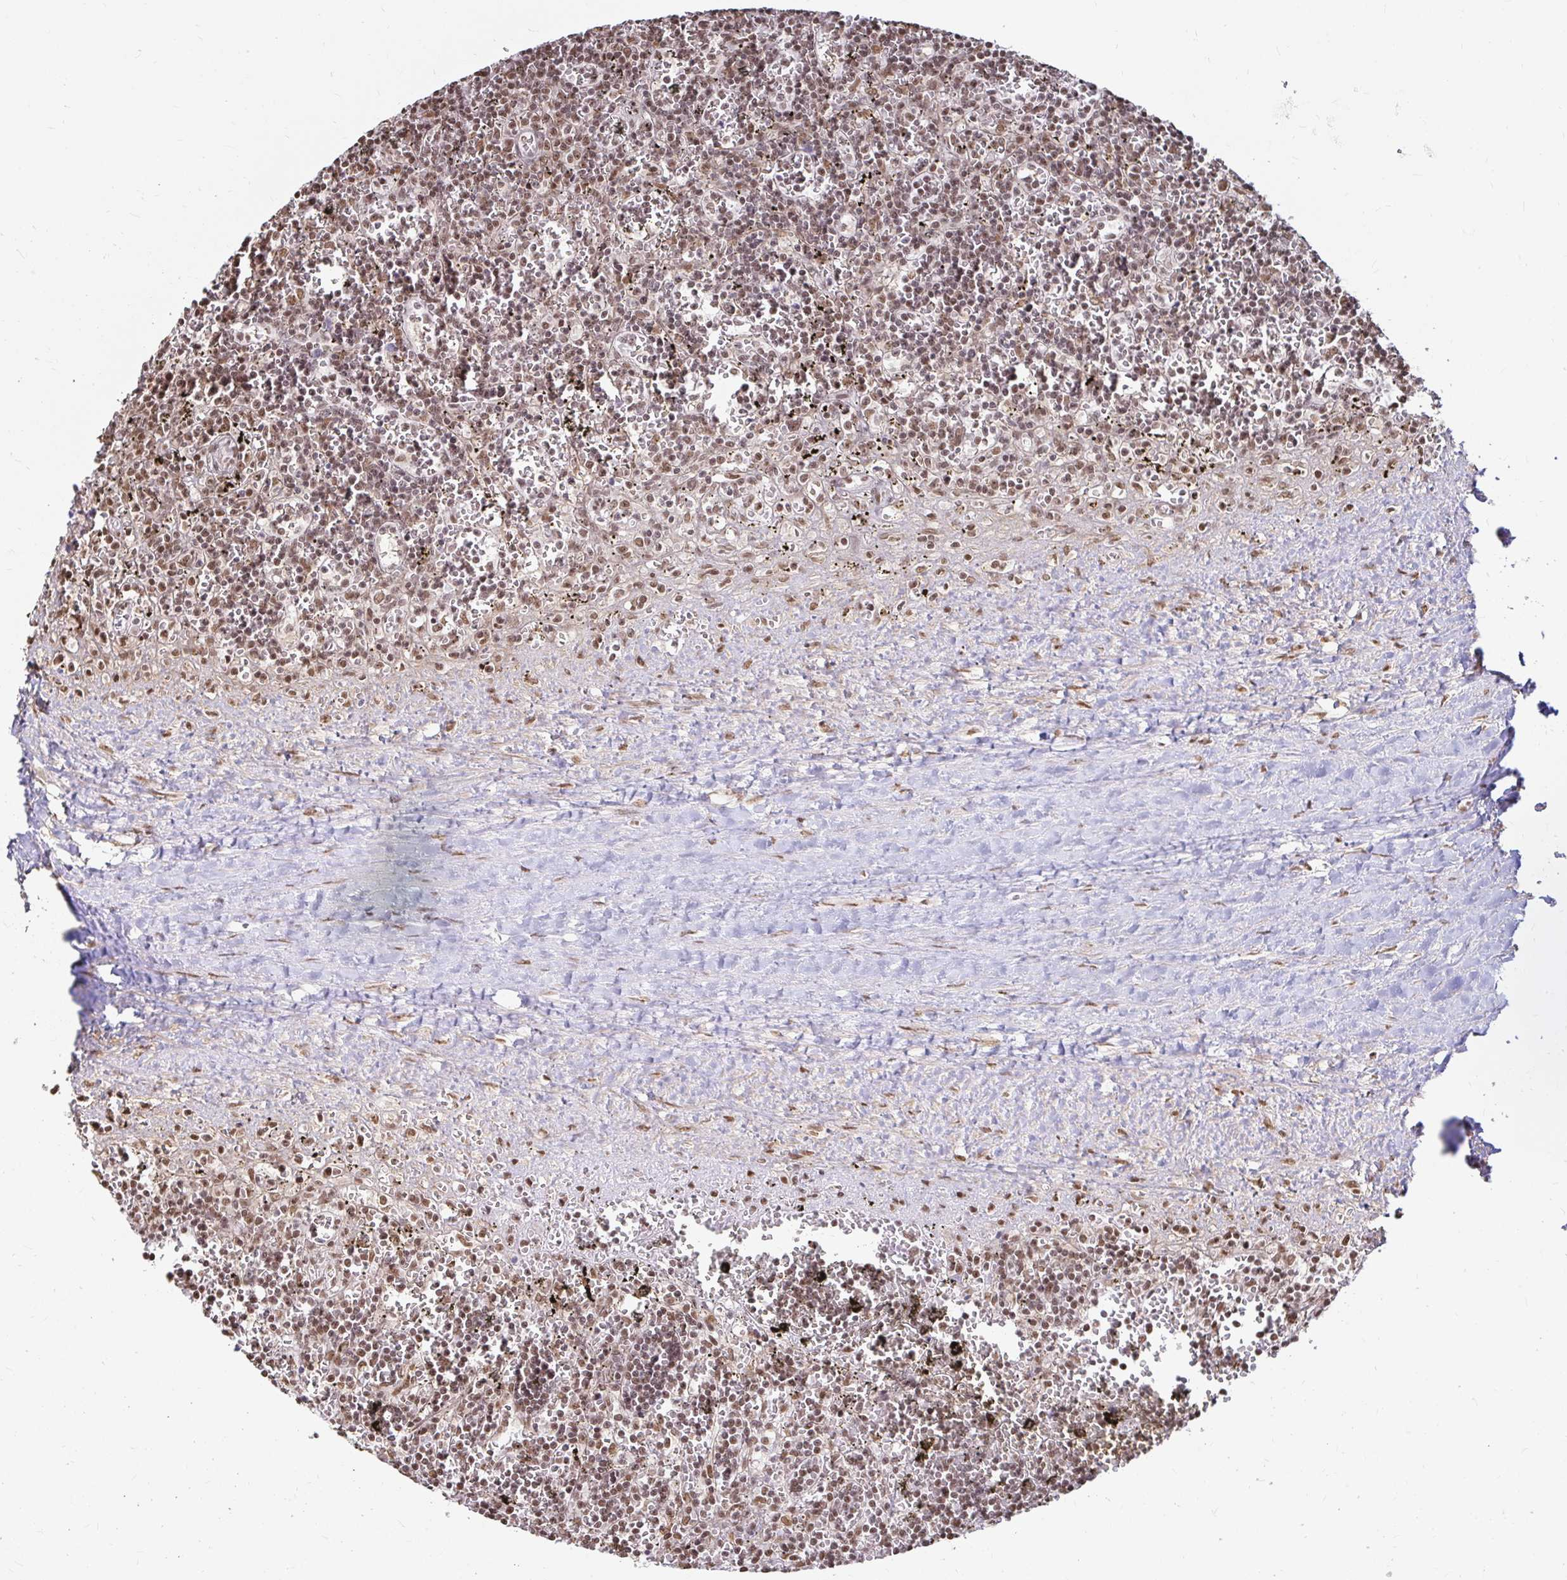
{"staining": {"intensity": "moderate", "quantity": ">75%", "location": "nuclear"}, "tissue": "lymphoma", "cell_type": "Tumor cells", "image_type": "cancer", "snomed": [{"axis": "morphology", "description": "Malignant lymphoma, non-Hodgkin's type, Low grade"}, {"axis": "topography", "description": "Spleen"}], "caption": "A medium amount of moderate nuclear staining is identified in approximately >75% of tumor cells in lymphoma tissue. The protein is shown in brown color, while the nuclei are stained blue.", "gene": "HNRNPU", "patient": {"sex": "male", "age": 60}}